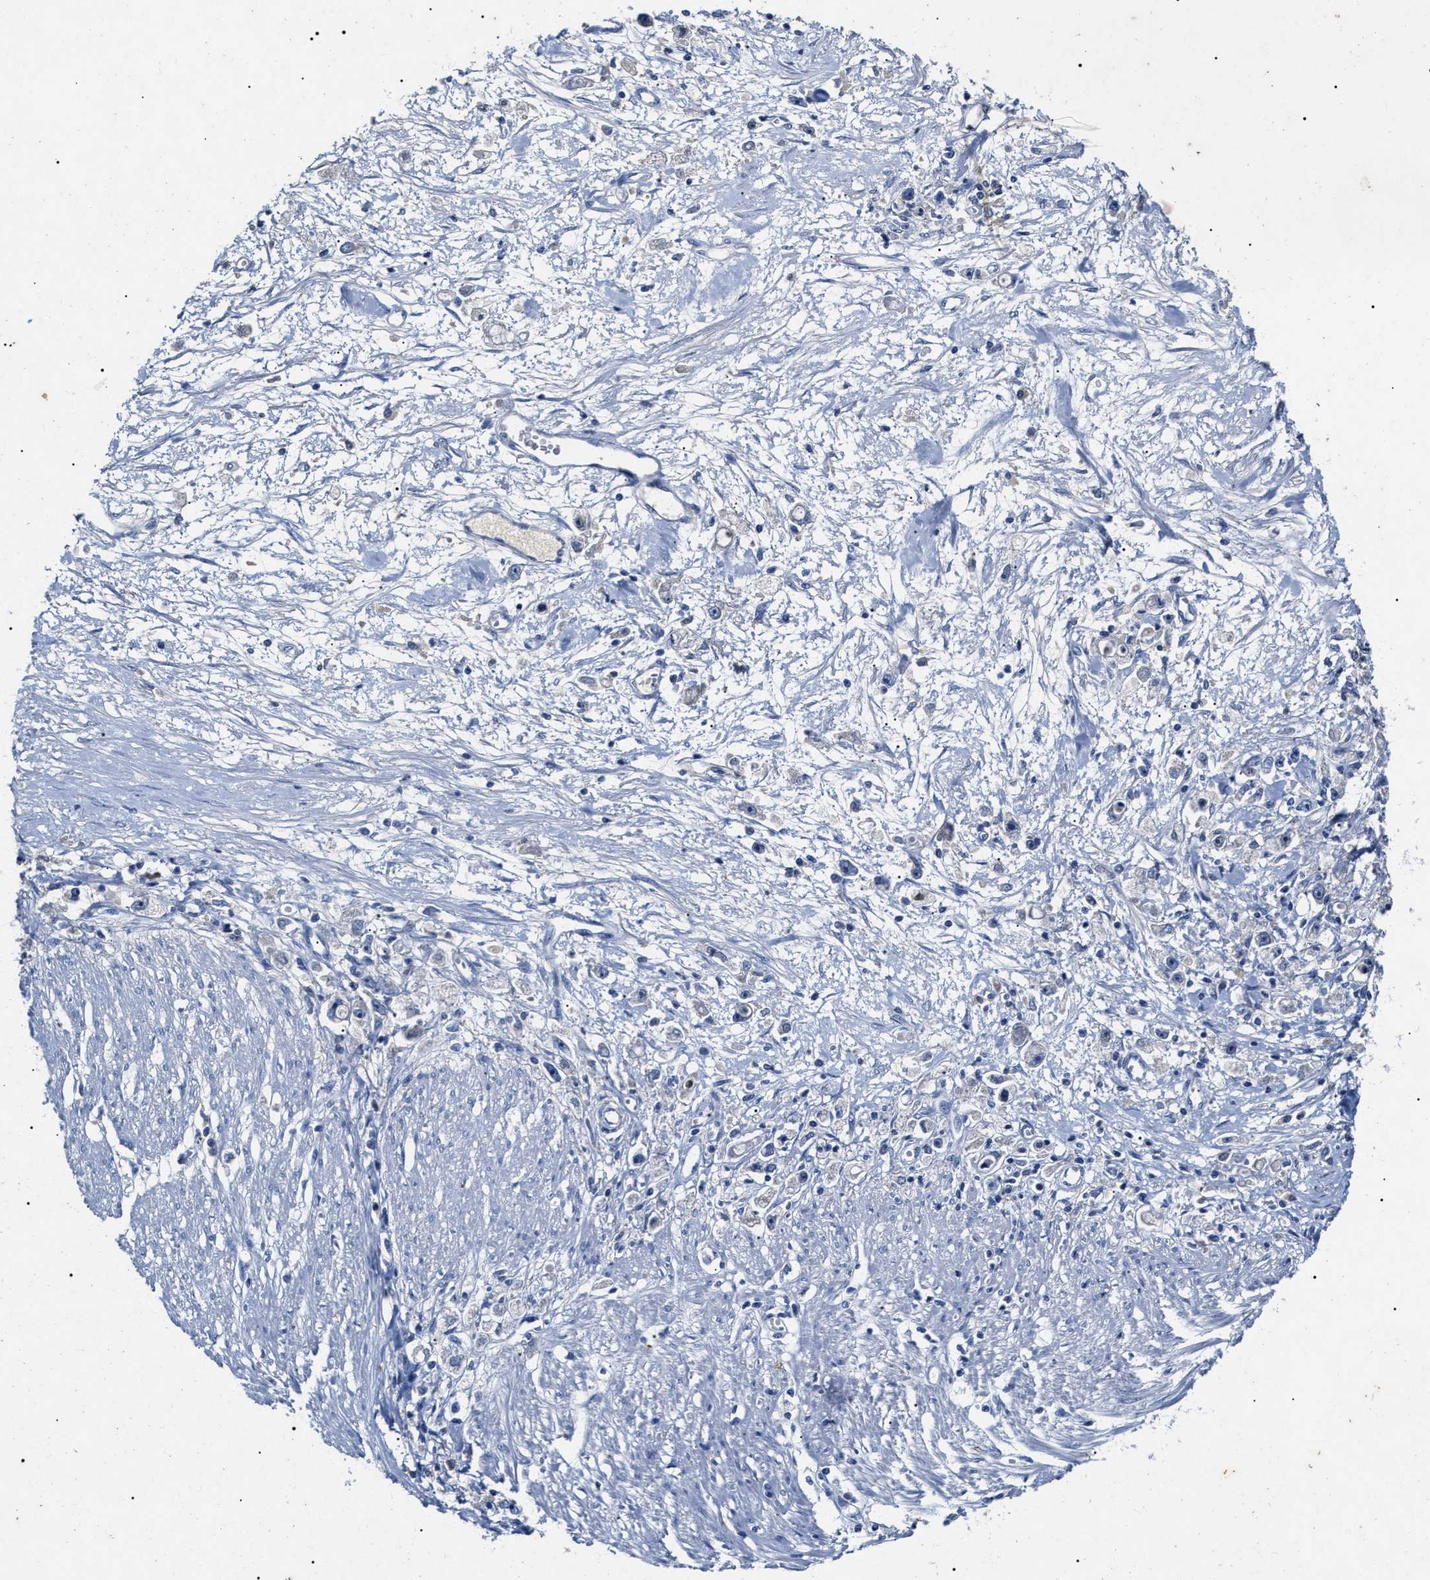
{"staining": {"intensity": "negative", "quantity": "none", "location": "none"}, "tissue": "stomach cancer", "cell_type": "Tumor cells", "image_type": "cancer", "snomed": [{"axis": "morphology", "description": "Adenocarcinoma, NOS"}, {"axis": "topography", "description": "Stomach"}], "caption": "Immunohistochemistry (IHC) photomicrograph of human stomach adenocarcinoma stained for a protein (brown), which demonstrates no expression in tumor cells. Brightfield microscopy of immunohistochemistry (IHC) stained with DAB (3,3'-diaminobenzidine) (brown) and hematoxylin (blue), captured at high magnification.", "gene": "LRRC8E", "patient": {"sex": "female", "age": 59}}